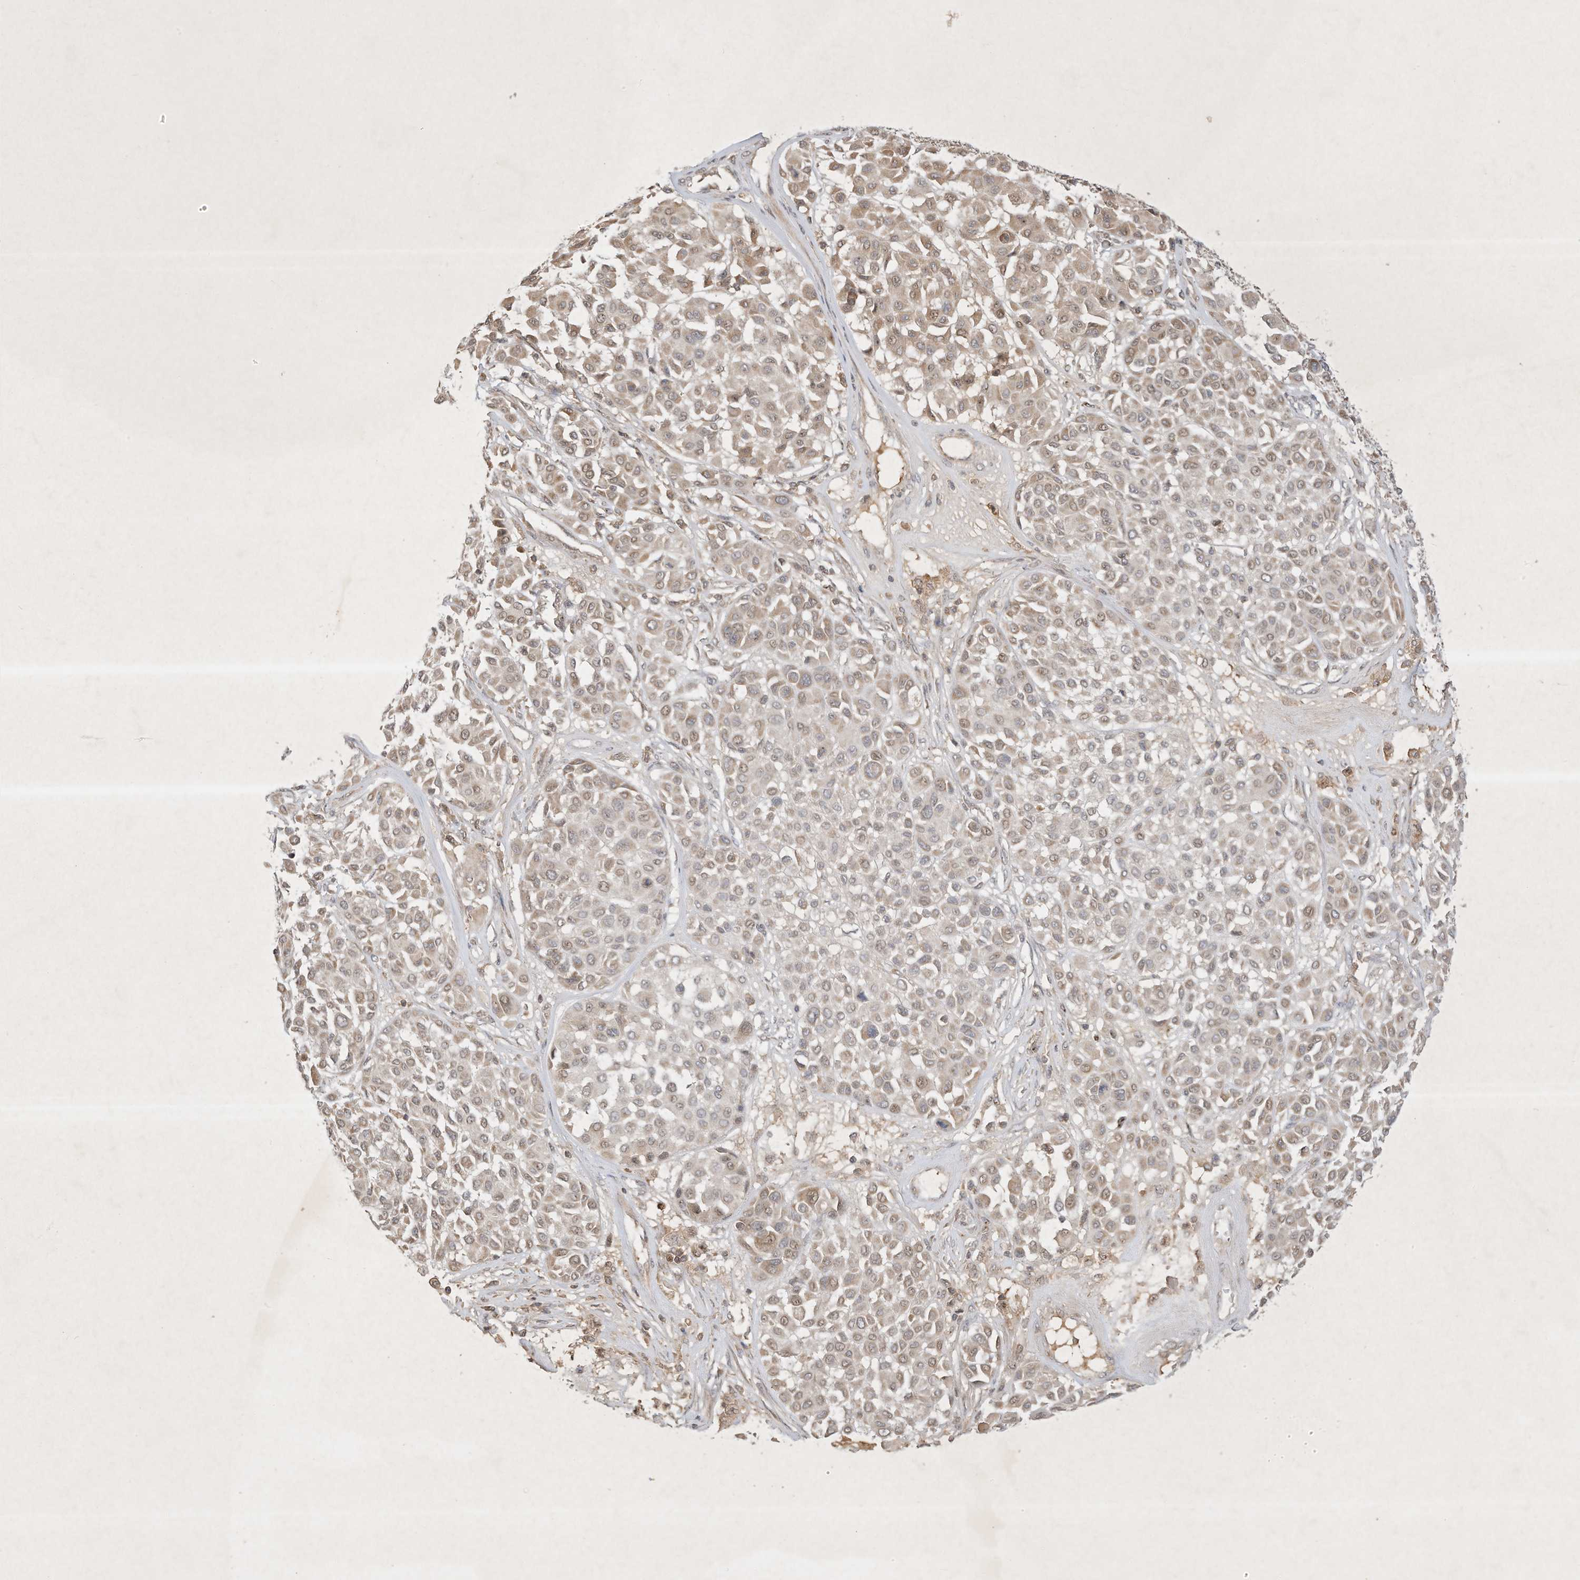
{"staining": {"intensity": "weak", "quantity": ">75%", "location": "cytoplasmic/membranous"}, "tissue": "melanoma", "cell_type": "Tumor cells", "image_type": "cancer", "snomed": [{"axis": "morphology", "description": "Malignant melanoma, Metastatic site"}, {"axis": "topography", "description": "Soft tissue"}], "caption": "This is an image of IHC staining of malignant melanoma (metastatic site), which shows weak positivity in the cytoplasmic/membranous of tumor cells.", "gene": "BTRC", "patient": {"sex": "male", "age": 41}}